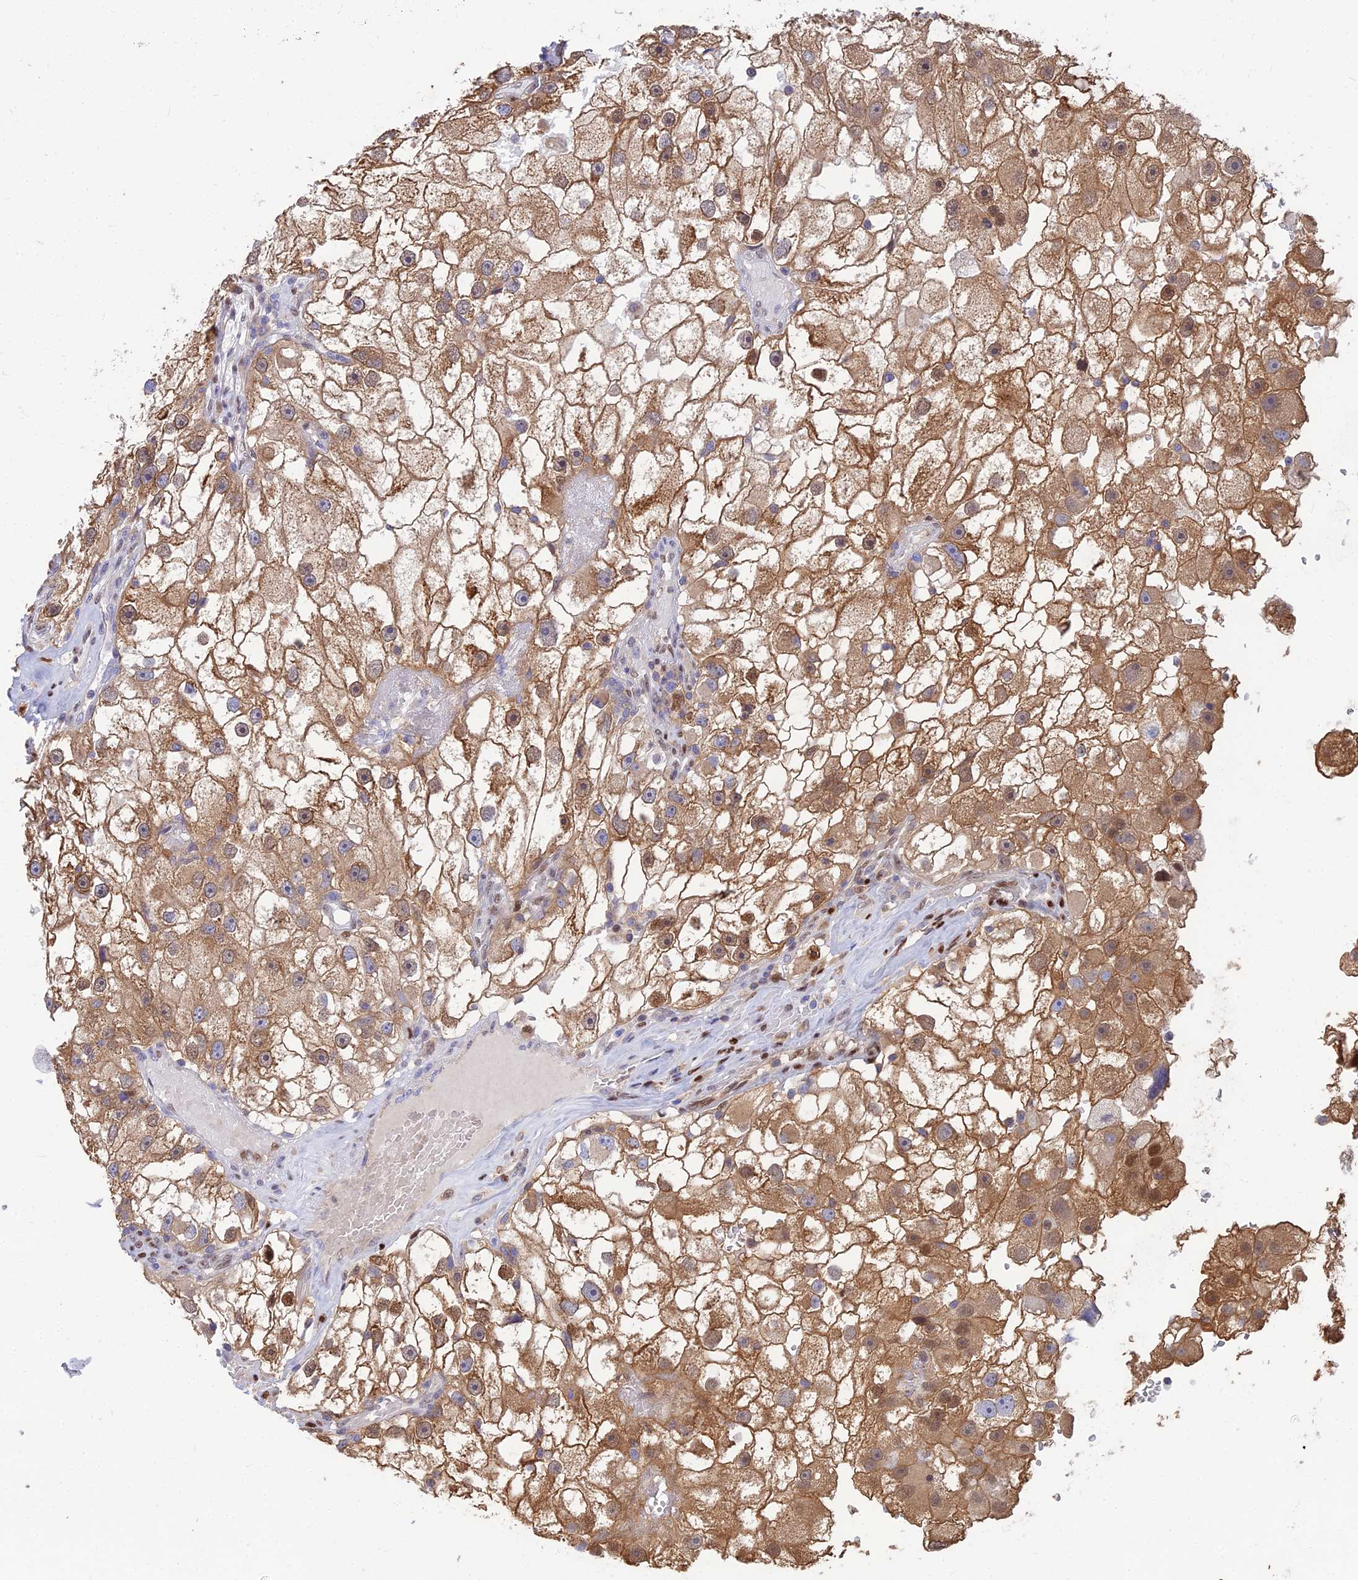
{"staining": {"intensity": "moderate", "quantity": ">75%", "location": "cytoplasmic/membranous,nuclear"}, "tissue": "renal cancer", "cell_type": "Tumor cells", "image_type": "cancer", "snomed": [{"axis": "morphology", "description": "Adenocarcinoma, NOS"}, {"axis": "topography", "description": "Kidney"}], "caption": "This is an image of immunohistochemistry staining of adenocarcinoma (renal), which shows moderate positivity in the cytoplasmic/membranous and nuclear of tumor cells.", "gene": "DNPEP", "patient": {"sex": "male", "age": 63}}